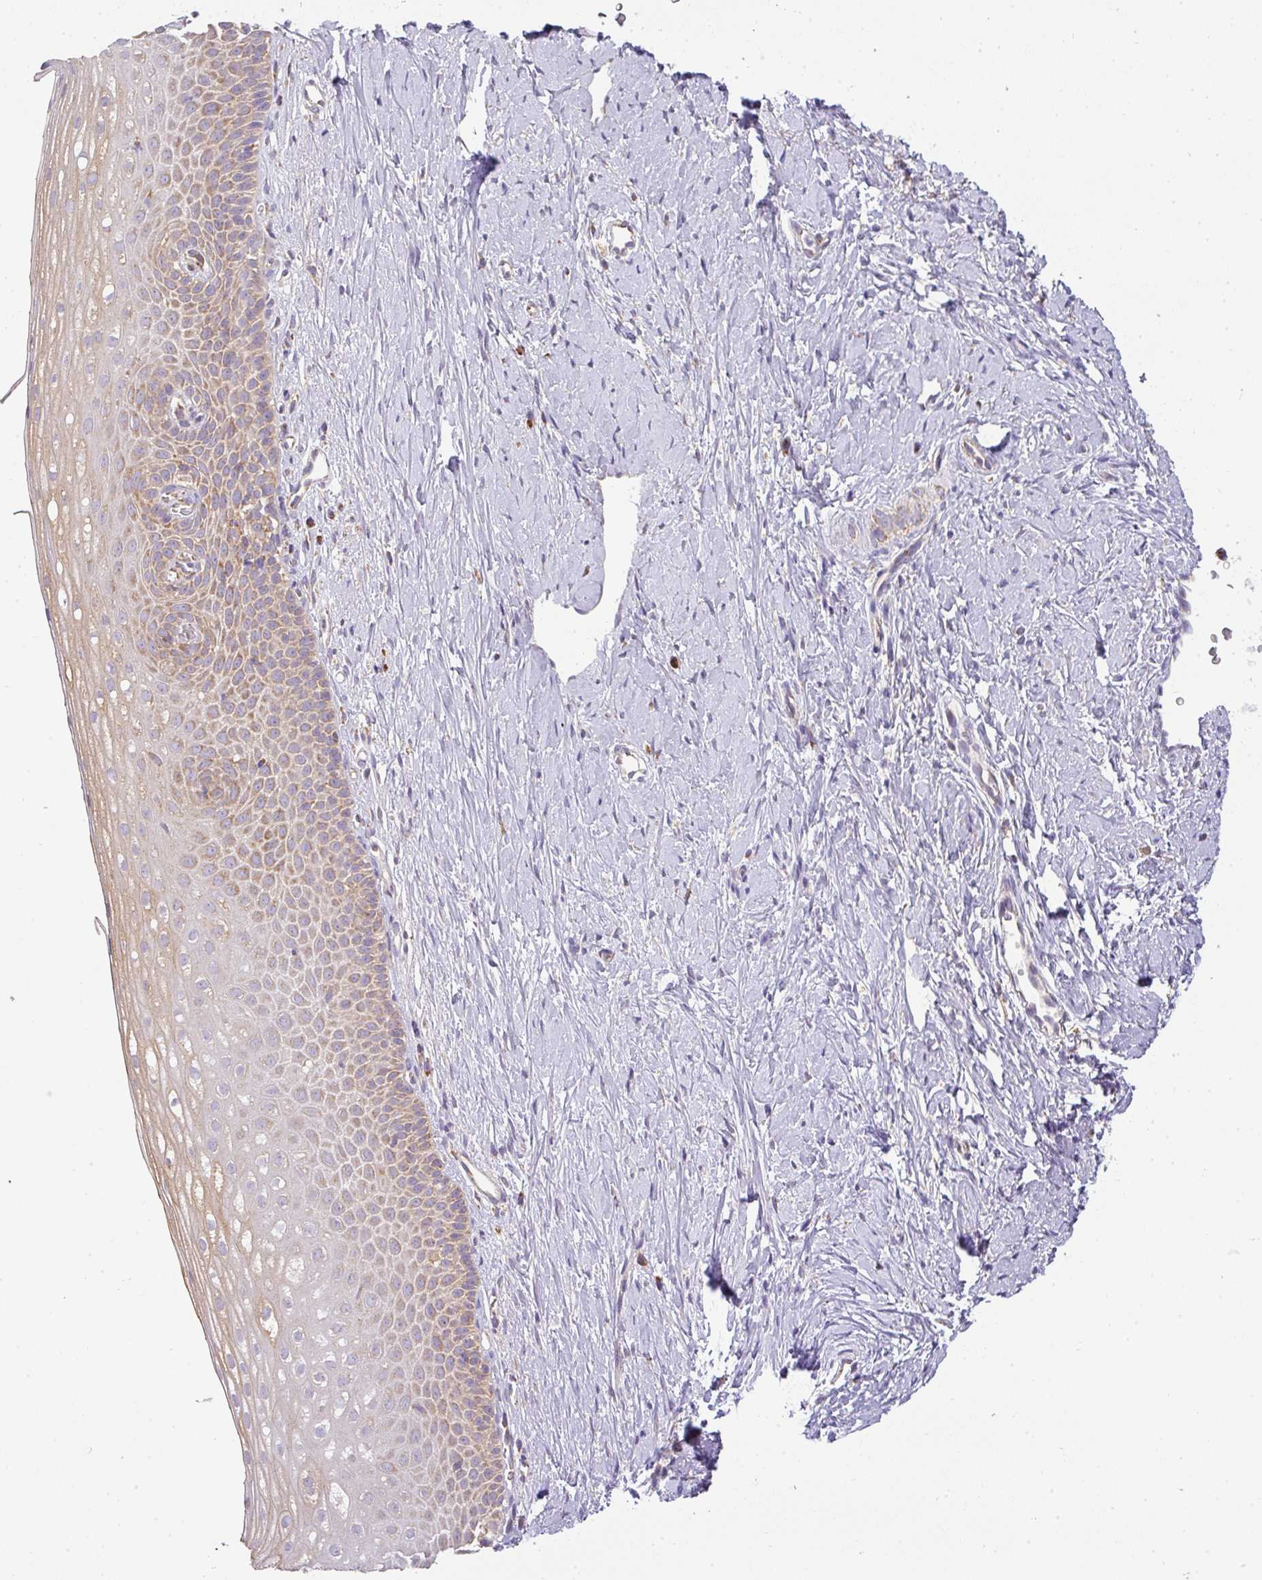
{"staining": {"intensity": "weak", "quantity": ">75%", "location": "cytoplasmic/membranous"}, "tissue": "cervix", "cell_type": "Glandular cells", "image_type": "normal", "snomed": [{"axis": "morphology", "description": "Normal tissue, NOS"}, {"axis": "topography", "description": "Cervix"}], "caption": "Immunohistochemistry of normal cervix exhibits low levels of weak cytoplasmic/membranous positivity in approximately >75% of glandular cells.", "gene": "ZNF211", "patient": {"sex": "female", "age": 57}}